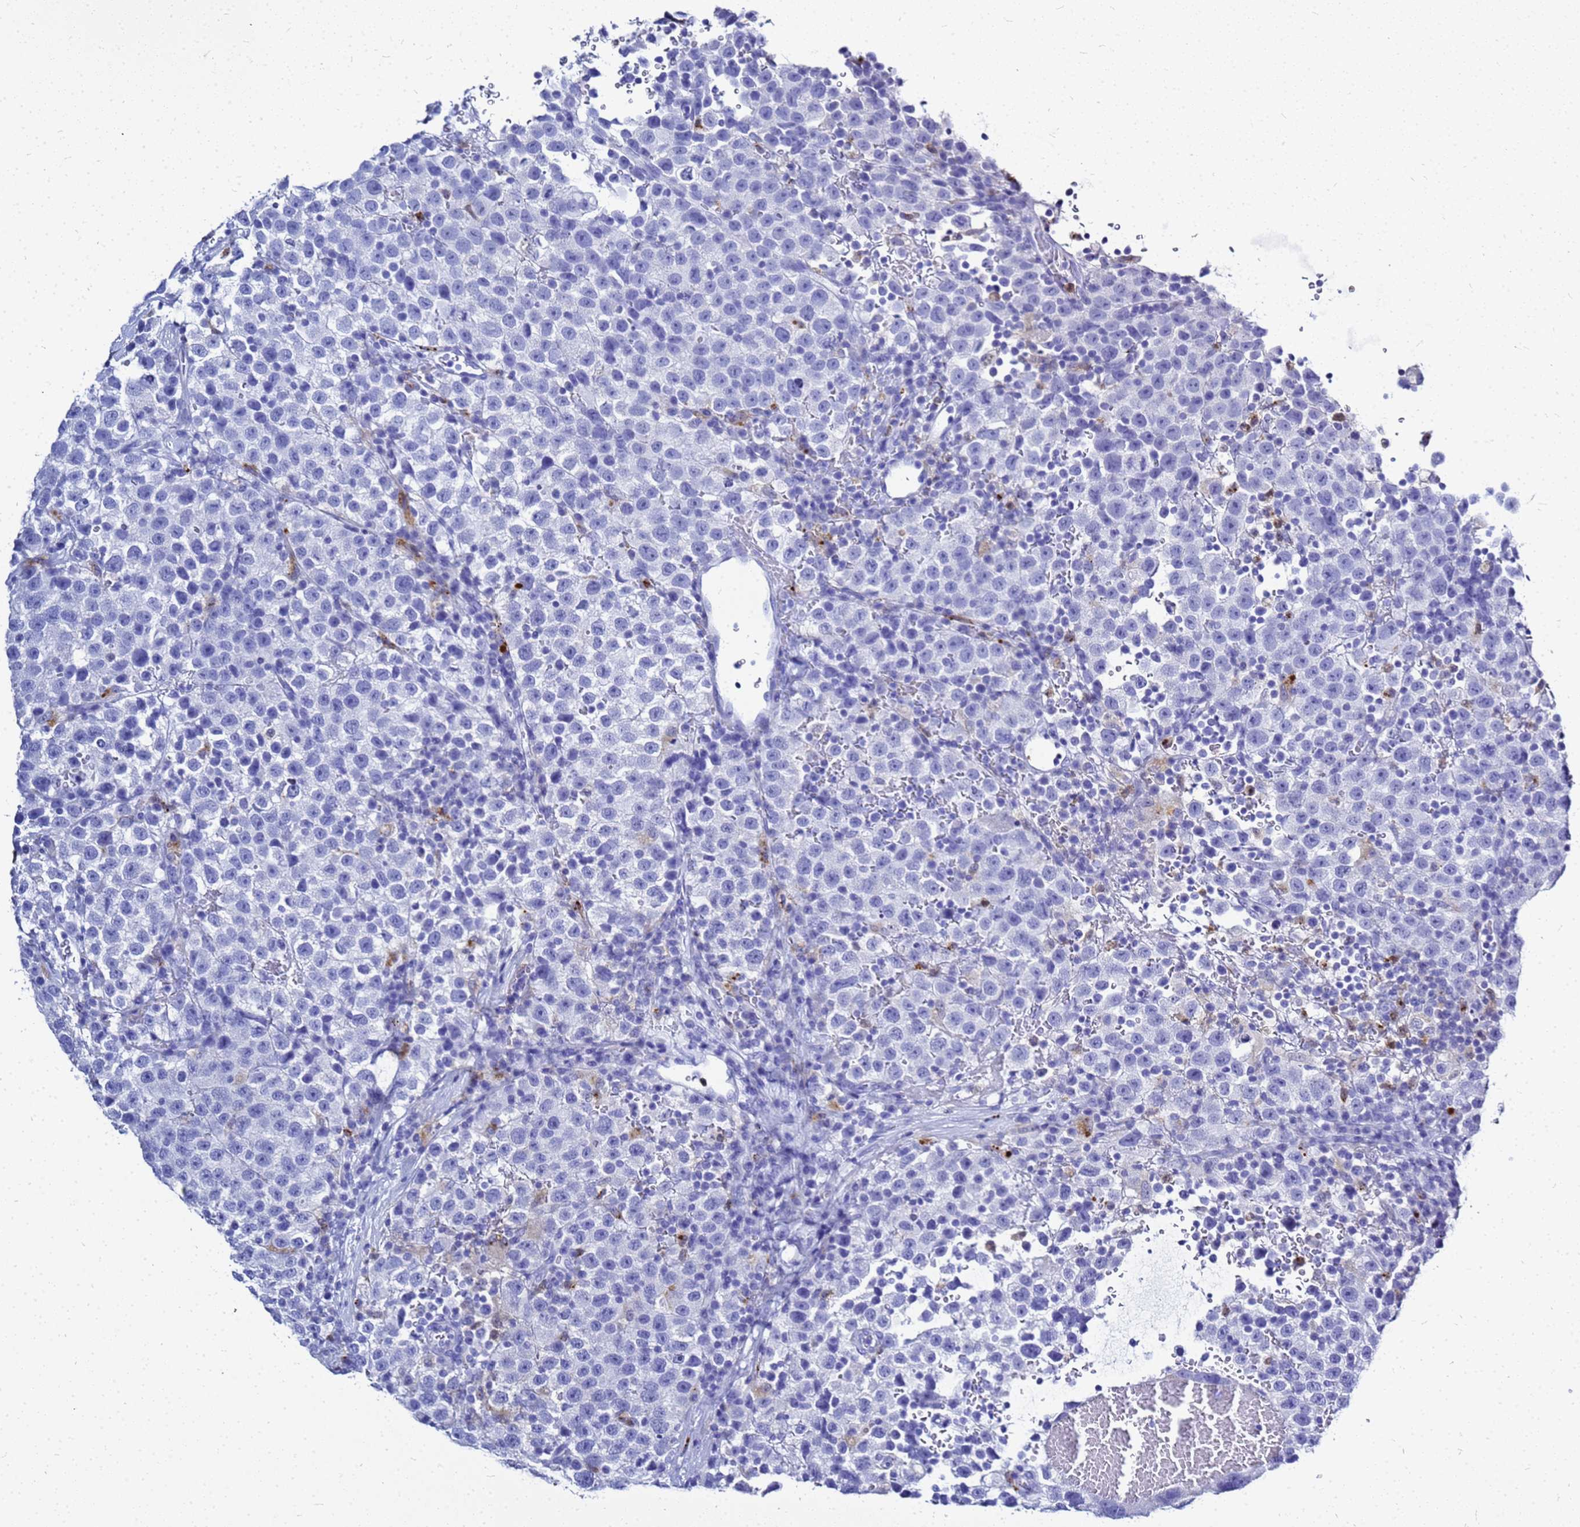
{"staining": {"intensity": "negative", "quantity": "none", "location": "none"}, "tissue": "testis cancer", "cell_type": "Tumor cells", "image_type": "cancer", "snomed": [{"axis": "morphology", "description": "Seminoma, NOS"}, {"axis": "topography", "description": "Testis"}], "caption": "Photomicrograph shows no significant protein positivity in tumor cells of seminoma (testis).", "gene": "CSTA", "patient": {"sex": "male", "age": 22}}